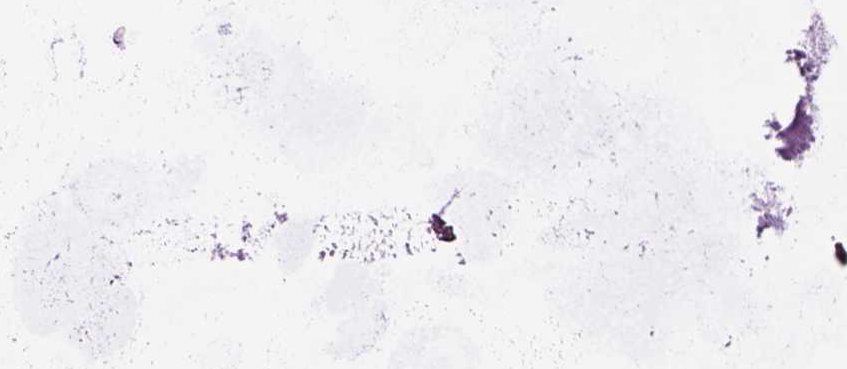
{"staining": {"intensity": "negative", "quantity": "none", "location": "none"}, "tissue": "soft tissue", "cell_type": "Fibroblasts", "image_type": "normal", "snomed": [{"axis": "morphology", "description": "Normal tissue, NOS"}, {"axis": "morphology", "description": "Squamous cell carcinoma, NOS"}, {"axis": "topography", "description": "Cartilage tissue"}, {"axis": "topography", "description": "Lung"}], "caption": "Soft tissue stained for a protein using immunohistochemistry shows no positivity fibroblasts.", "gene": "CLPSL1", "patient": {"sex": "male", "age": 66}}